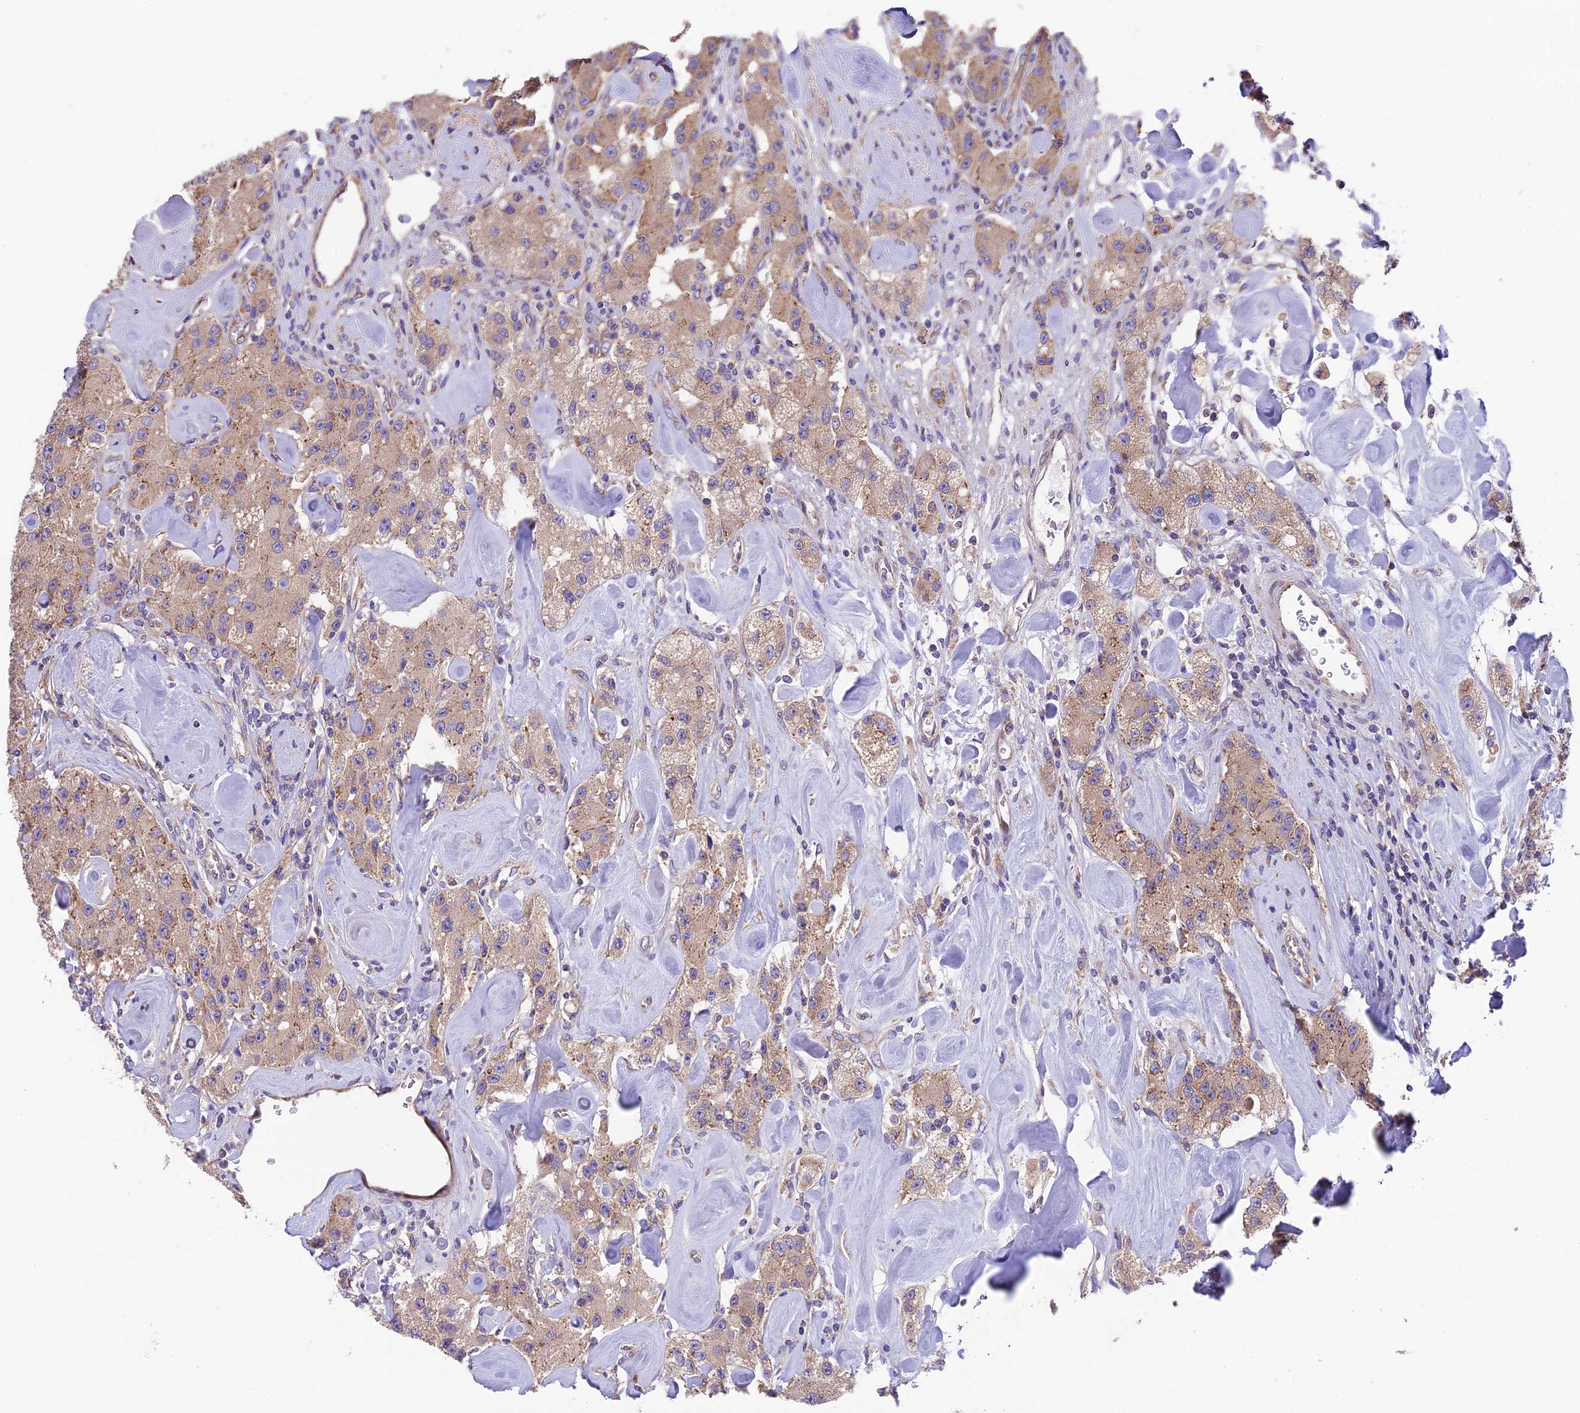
{"staining": {"intensity": "moderate", "quantity": ">75%", "location": "cytoplasmic/membranous"}, "tissue": "carcinoid", "cell_type": "Tumor cells", "image_type": "cancer", "snomed": [{"axis": "morphology", "description": "Carcinoid, malignant, NOS"}, {"axis": "topography", "description": "Pancreas"}], "caption": "Protein positivity by IHC shows moderate cytoplasmic/membranous staining in approximately >75% of tumor cells in carcinoid (malignant). The staining is performed using DAB brown chromogen to label protein expression. The nuclei are counter-stained blue using hematoxylin.", "gene": "BLOC1S4", "patient": {"sex": "male", "age": 41}}